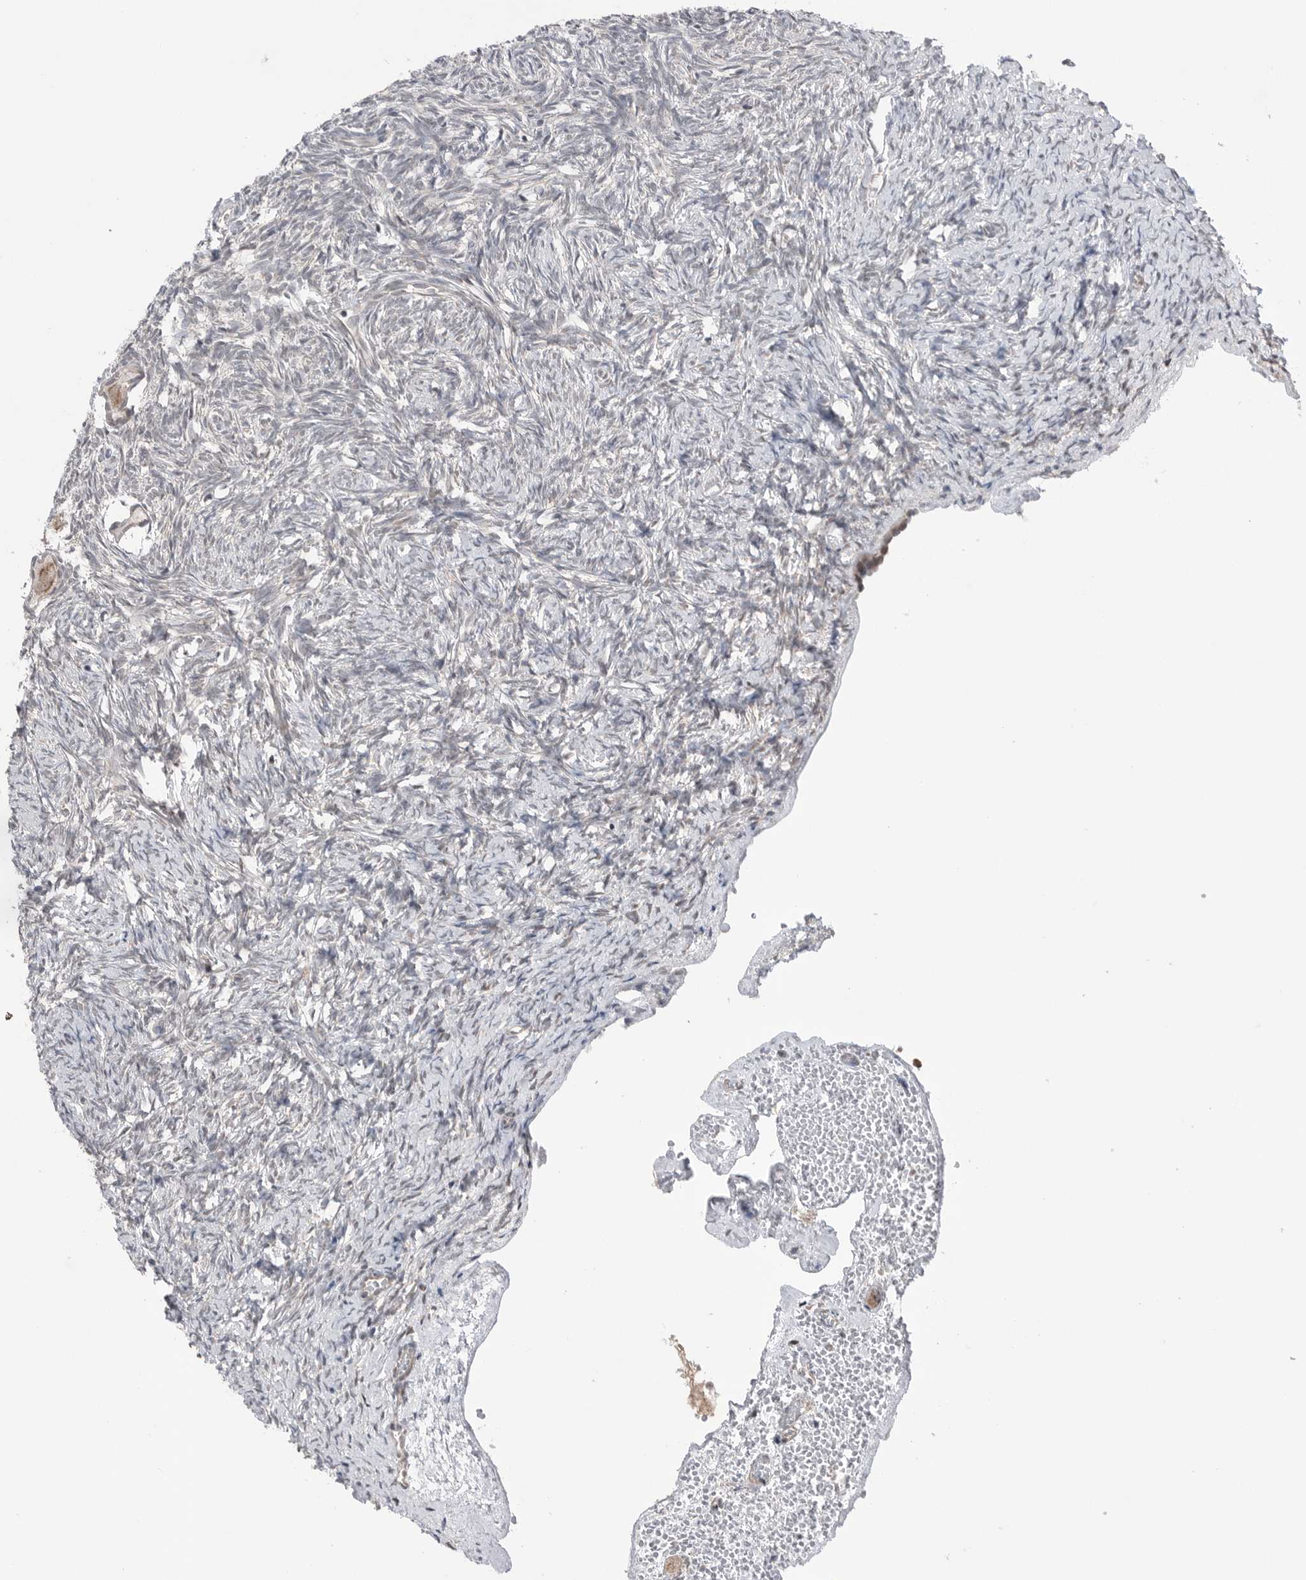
{"staining": {"intensity": "weak", "quantity": ">75%", "location": "cytoplasmic/membranous"}, "tissue": "ovary", "cell_type": "Follicle cells", "image_type": "normal", "snomed": [{"axis": "morphology", "description": "Normal tissue, NOS"}, {"axis": "topography", "description": "Ovary"}], "caption": "Ovary stained for a protein demonstrates weak cytoplasmic/membranous positivity in follicle cells. Using DAB (brown) and hematoxylin (blue) stains, captured at high magnification using brightfield microscopy.", "gene": "NTAQ1", "patient": {"sex": "female", "age": 34}}